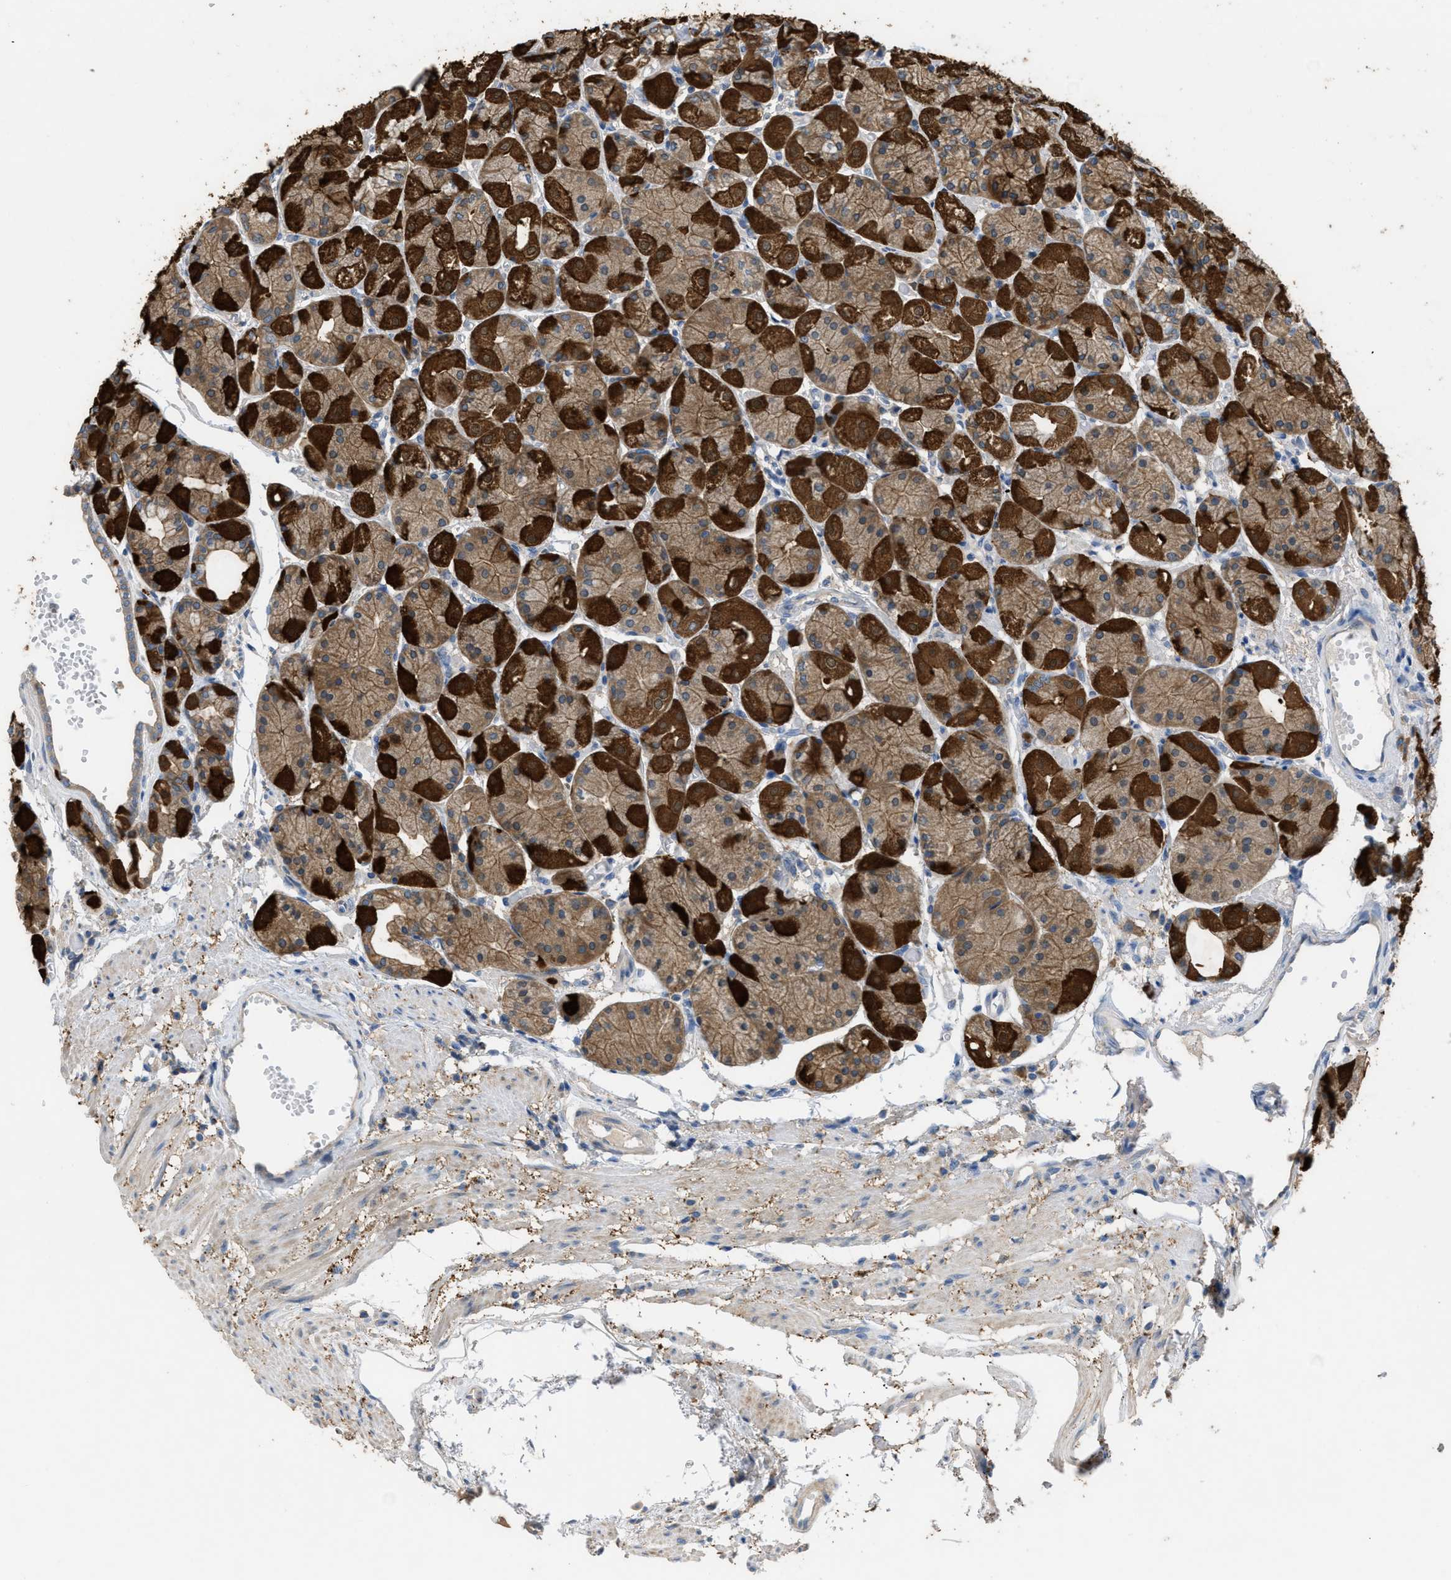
{"staining": {"intensity": "strong", "quantity": ">75%", "location": "cytoplasmic/membranous"}, "tissue": "stomach", "cell_type": "Glandular cells", "image_type": "normal", "snomed": [{"axis": "morphology", "description": "Normal tissue, NOS"}, {"axis": "topography", "description": "Stomach, upper"}], "caption": "Protein expression analysis of normal human stomach reveals strong cytoplasmic/membranous expression in approximately >75% of glandular cells. (DAB IHC, brown staining for protein, blue staining for nuclei).", "gene": "UBA5", "patient": {"sex": "male", "age": 72}}